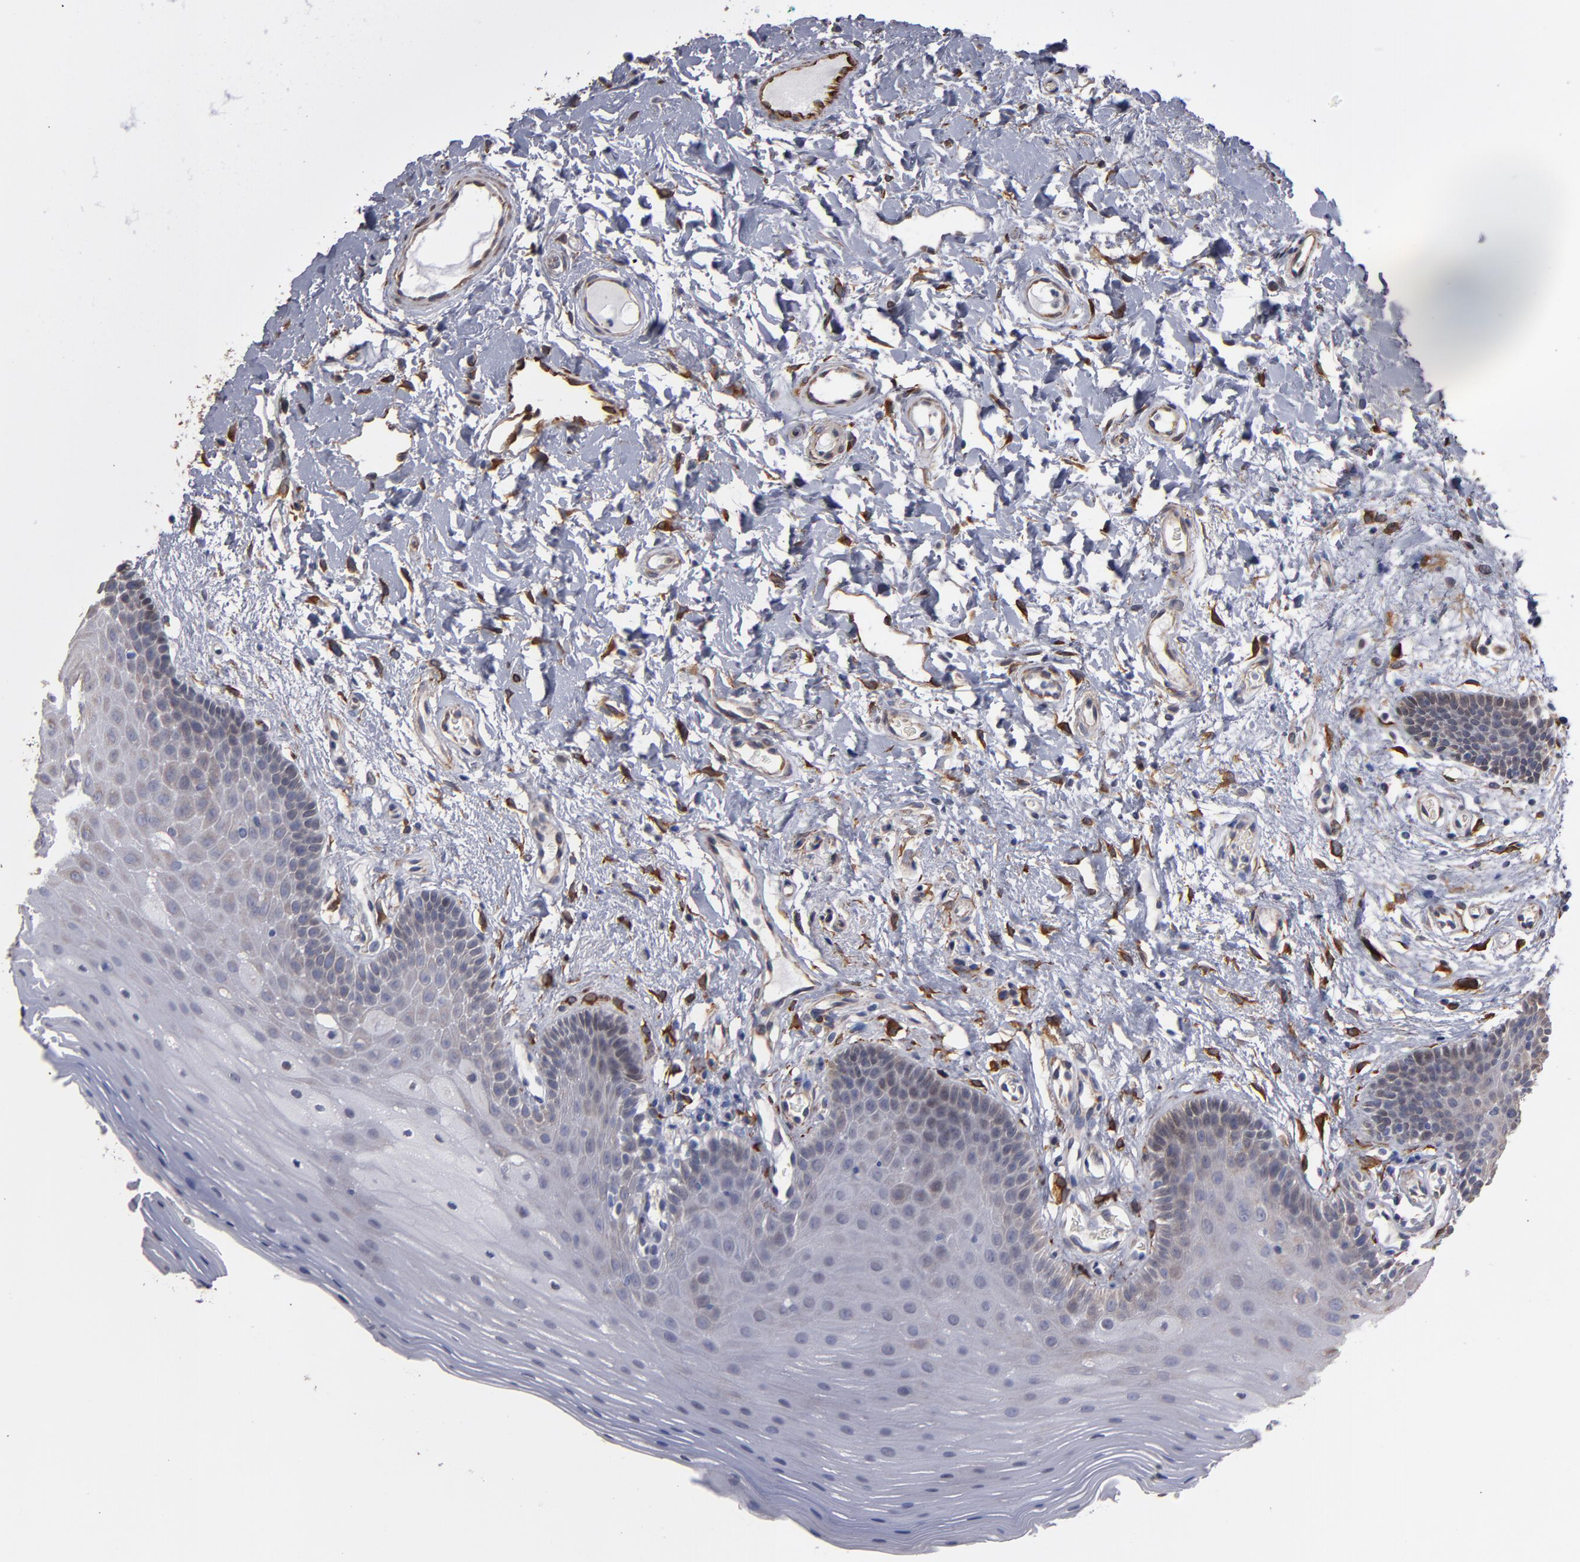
{"staining": {"intensity": "weak", "quantity": "25%-75%", "location": "cytoplasmic/membranous"}, "tissue": "oral mucosa", "cell_type": "Squamous epithelial cells", "image_type": "normal", "snomed": [{"axis": "morphology", "description": "Normal tissue, NOS"}, {"axis": "morphology", "description": "Squamous cell carcinoma, NOS"}, {"axis": "topography", "description": "Skeletal muscle"}, {"axis": "topography", "description": "Oral tissue"}, {"axis": "topography", "description": "Head-Neck"}], "caption": "The histopathology image exhibits staining of unremarkable oral mucosa, revealing weak cytoplasmic/membranous protein staining (brown color) within squamous epithelial cells.", "gene": "PGRMC1", "patient": {"sex": "male", "age": 71}}